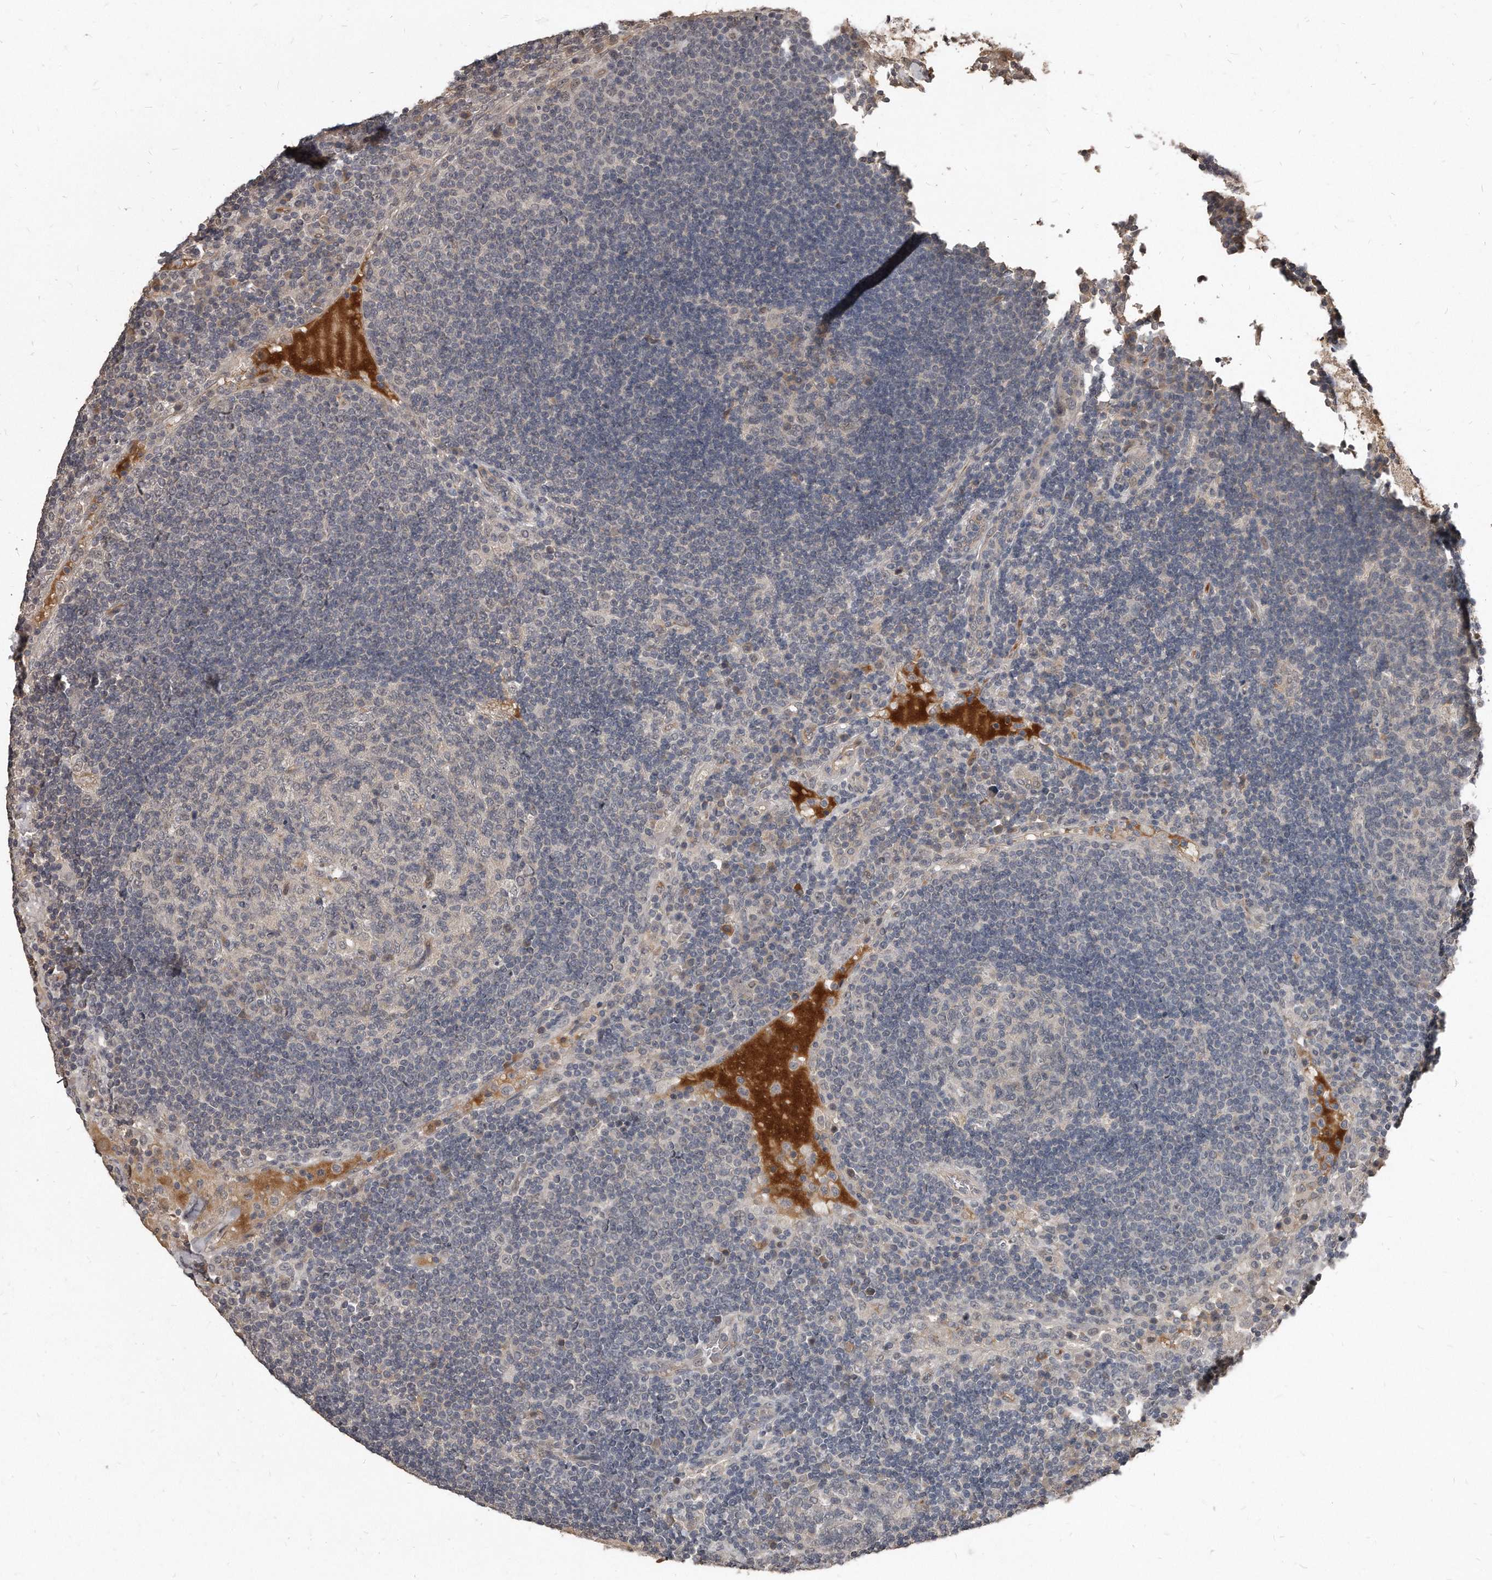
{"staining": {"intensity": "negative", "quantity": "none", "location": "none"}, "tissue": "lymph node", "cell_type": "Germinal center cells", "image_type": "normal", "snomed": [{"axis": "morphology", "description": "Normal tissue, NOS"}, {"axis": "topography", "description": "Lymph node"}], "caption": "DAB (3,3'-diaminobenzidine) immunohistochemical staining of normal human lymph node displays no significant positivity in germinal center cells.", "gene": "GRB10", "patient": {"sex": "female", "age": 53}}